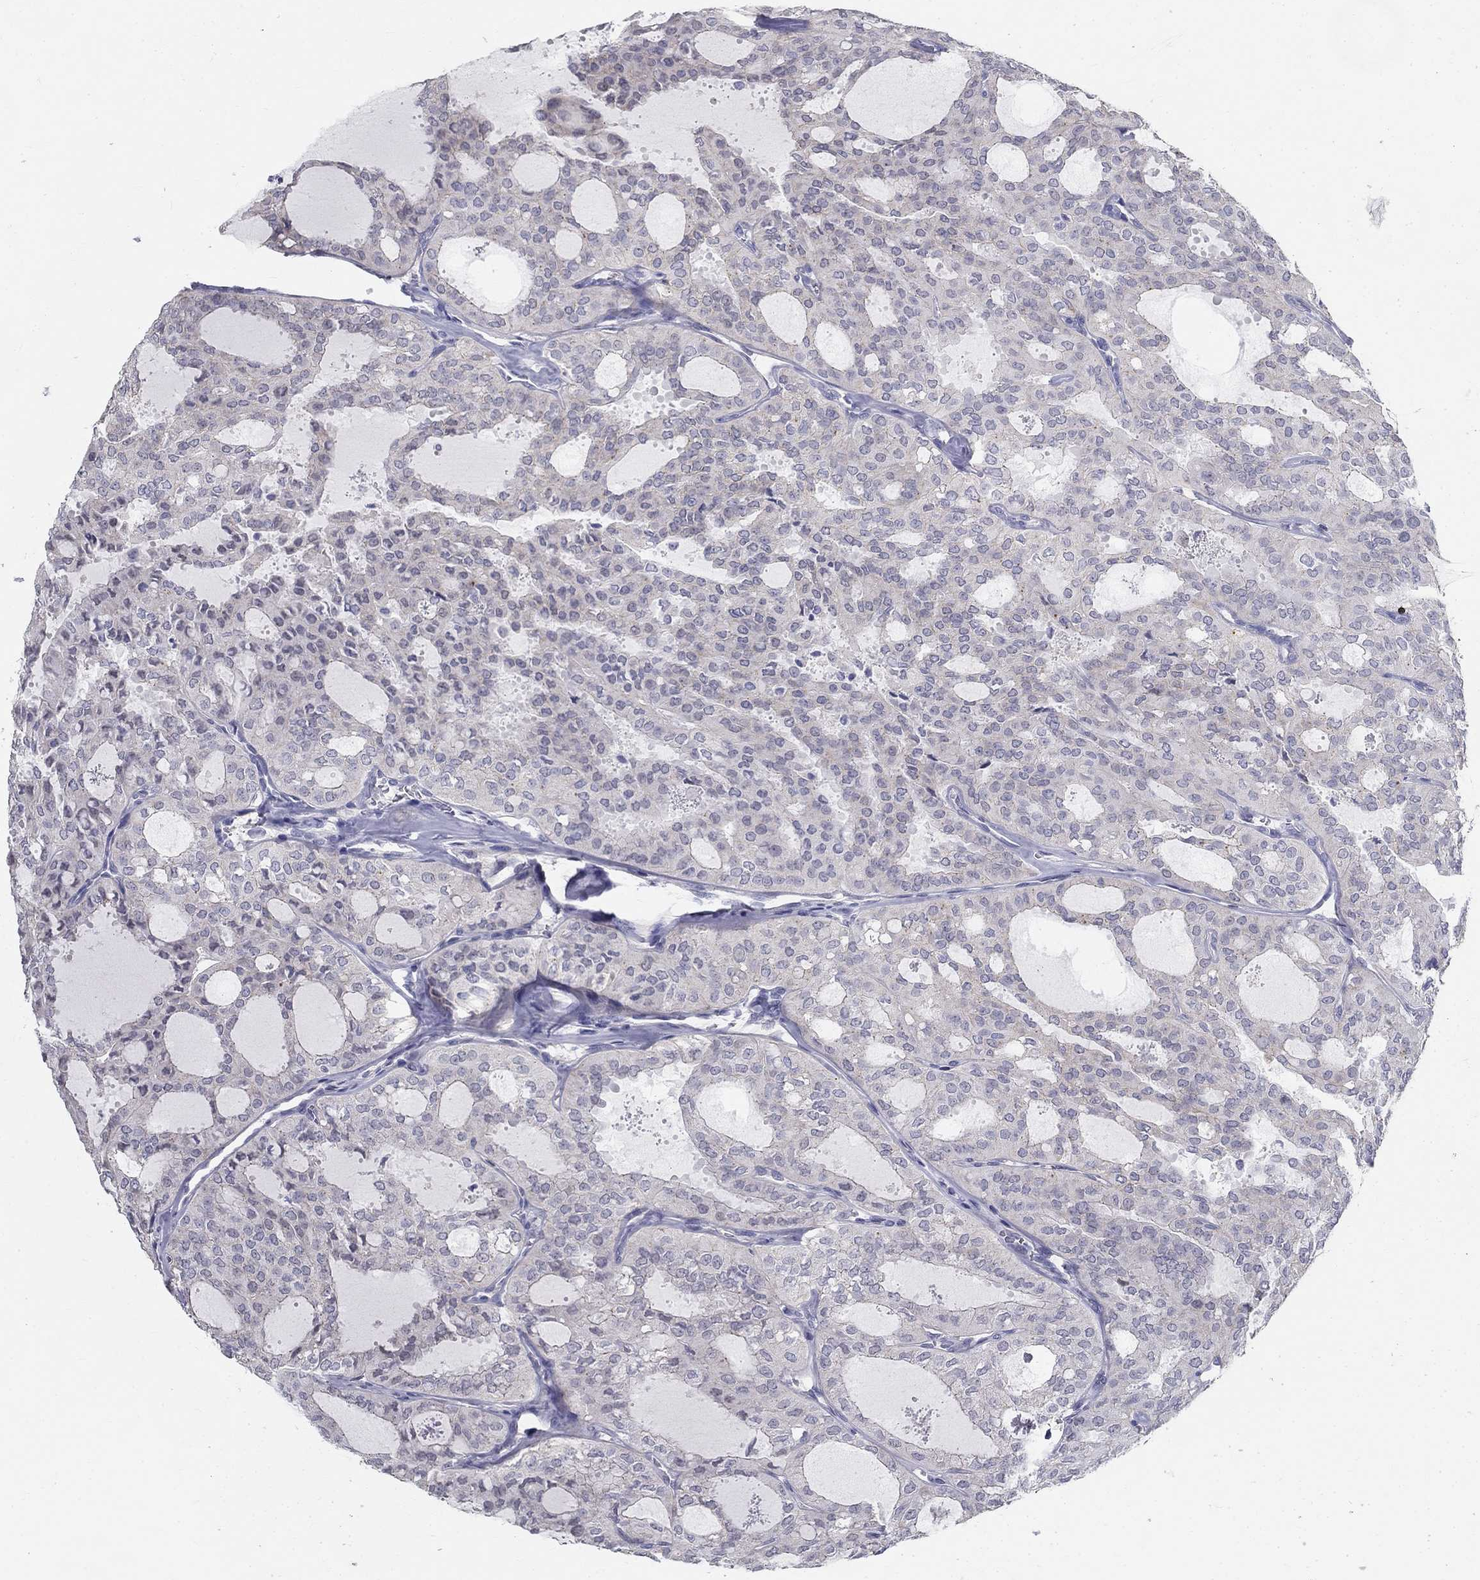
{"staining": {"intensity": "negative", "quantity": "none", "location": "none"}, "tissue": "thyroid cancer", "cell_type": "Tumor cells", "image_type": "cancer", "snomed": [{"axis": "morphology", "description": "Follicular adenoma carcinoma, NOS"}, {"axis": "topography", "description": "Thyroid gland"}], "caption": "Human thyroid cancer stained for a protein using IHC displays no staining in tumor cells.", "gene": "GUCA1A", "patient": {"sex": "male", "age": 75}}